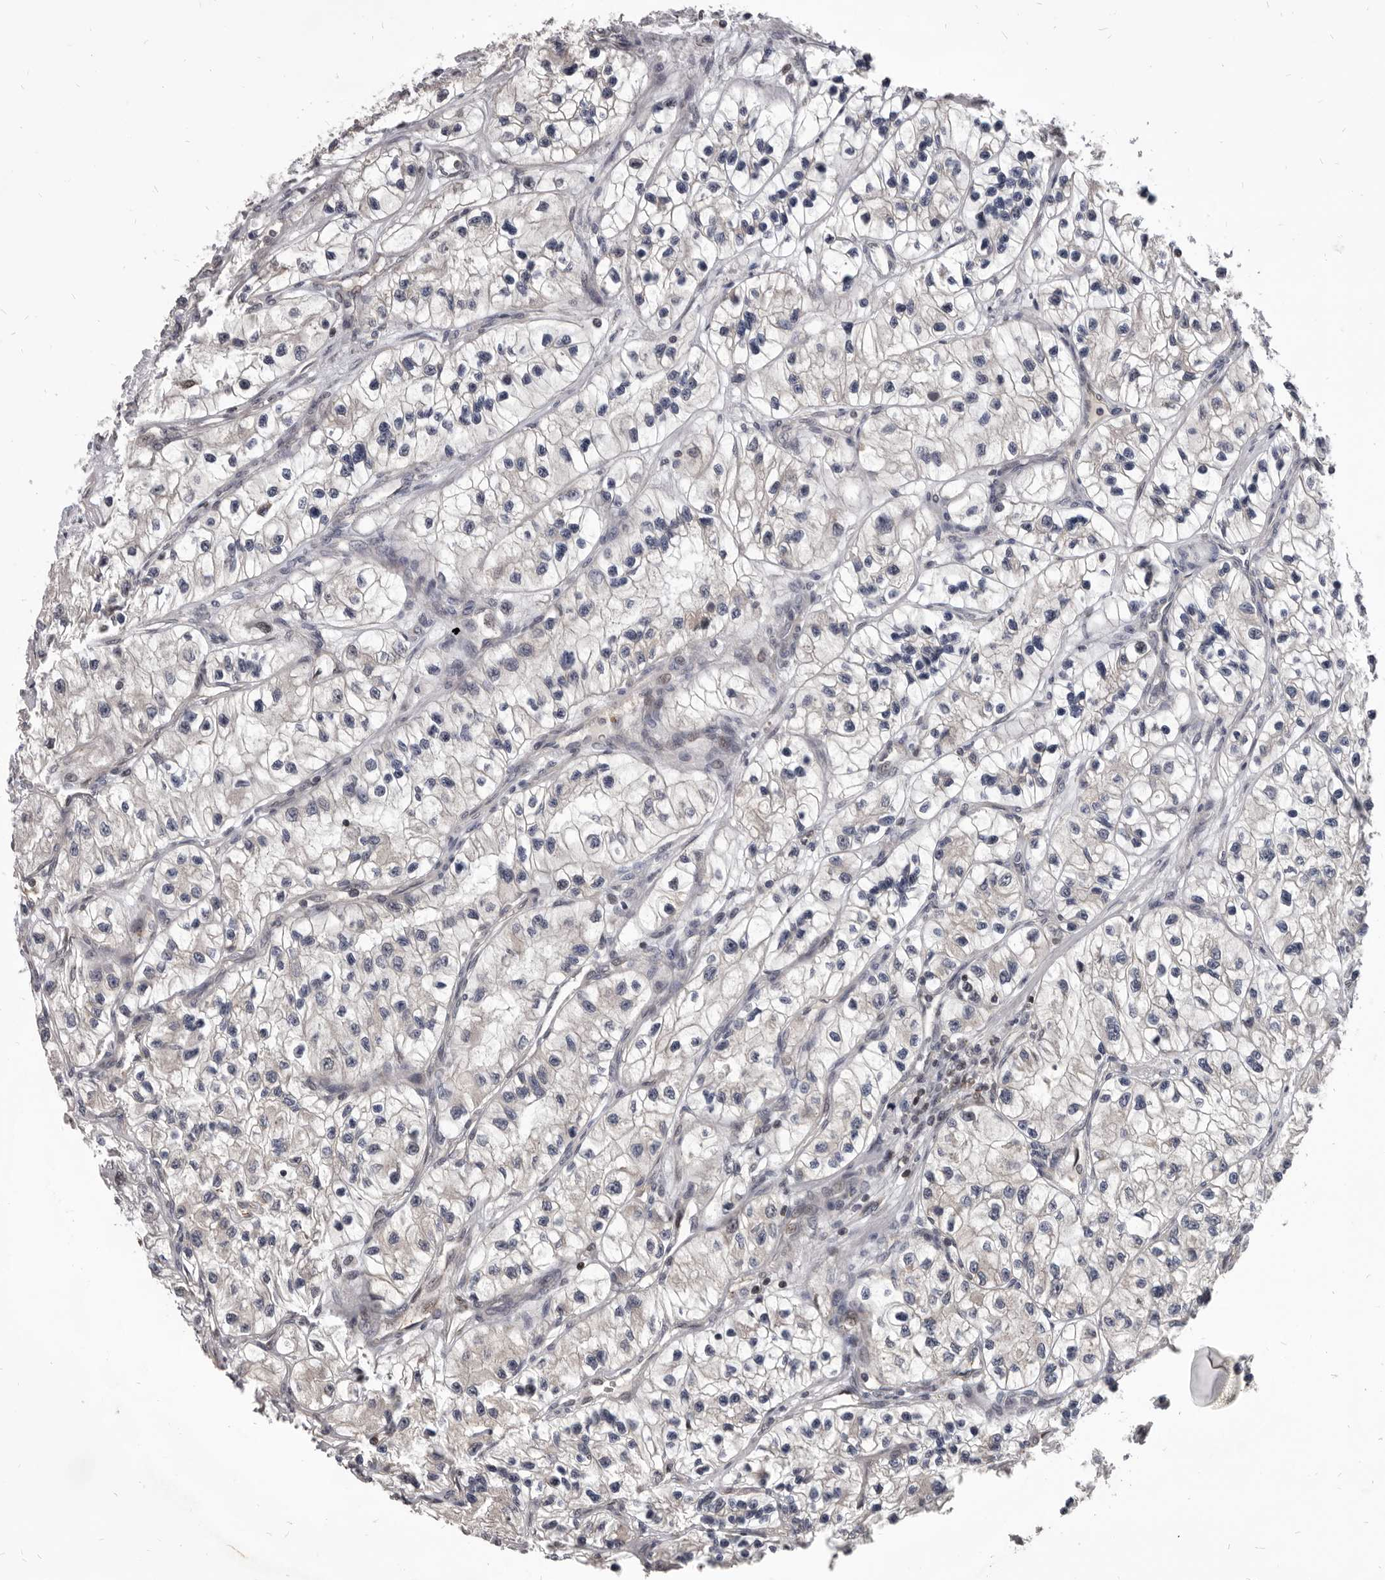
{"staining": {"intensity": "negative", "quantity": "none", "location": "none"}, "tissue": "renal cancer", "cell_type": "Tumor cells", "image_type": "cancer", "snomed": [{"axis": "morphology", "description": "Adenocarcinoma, NOS"}, {"axis": "topography", "description": "Kidney"}], "caption": "Renal cancer (adenocarcinoma) stained for a protein using immunohistochemistry (IHC) exhibits no expression tumor cells.", "gene": "MAP3K14", "patient": {"sex": "female", "age": 57}}